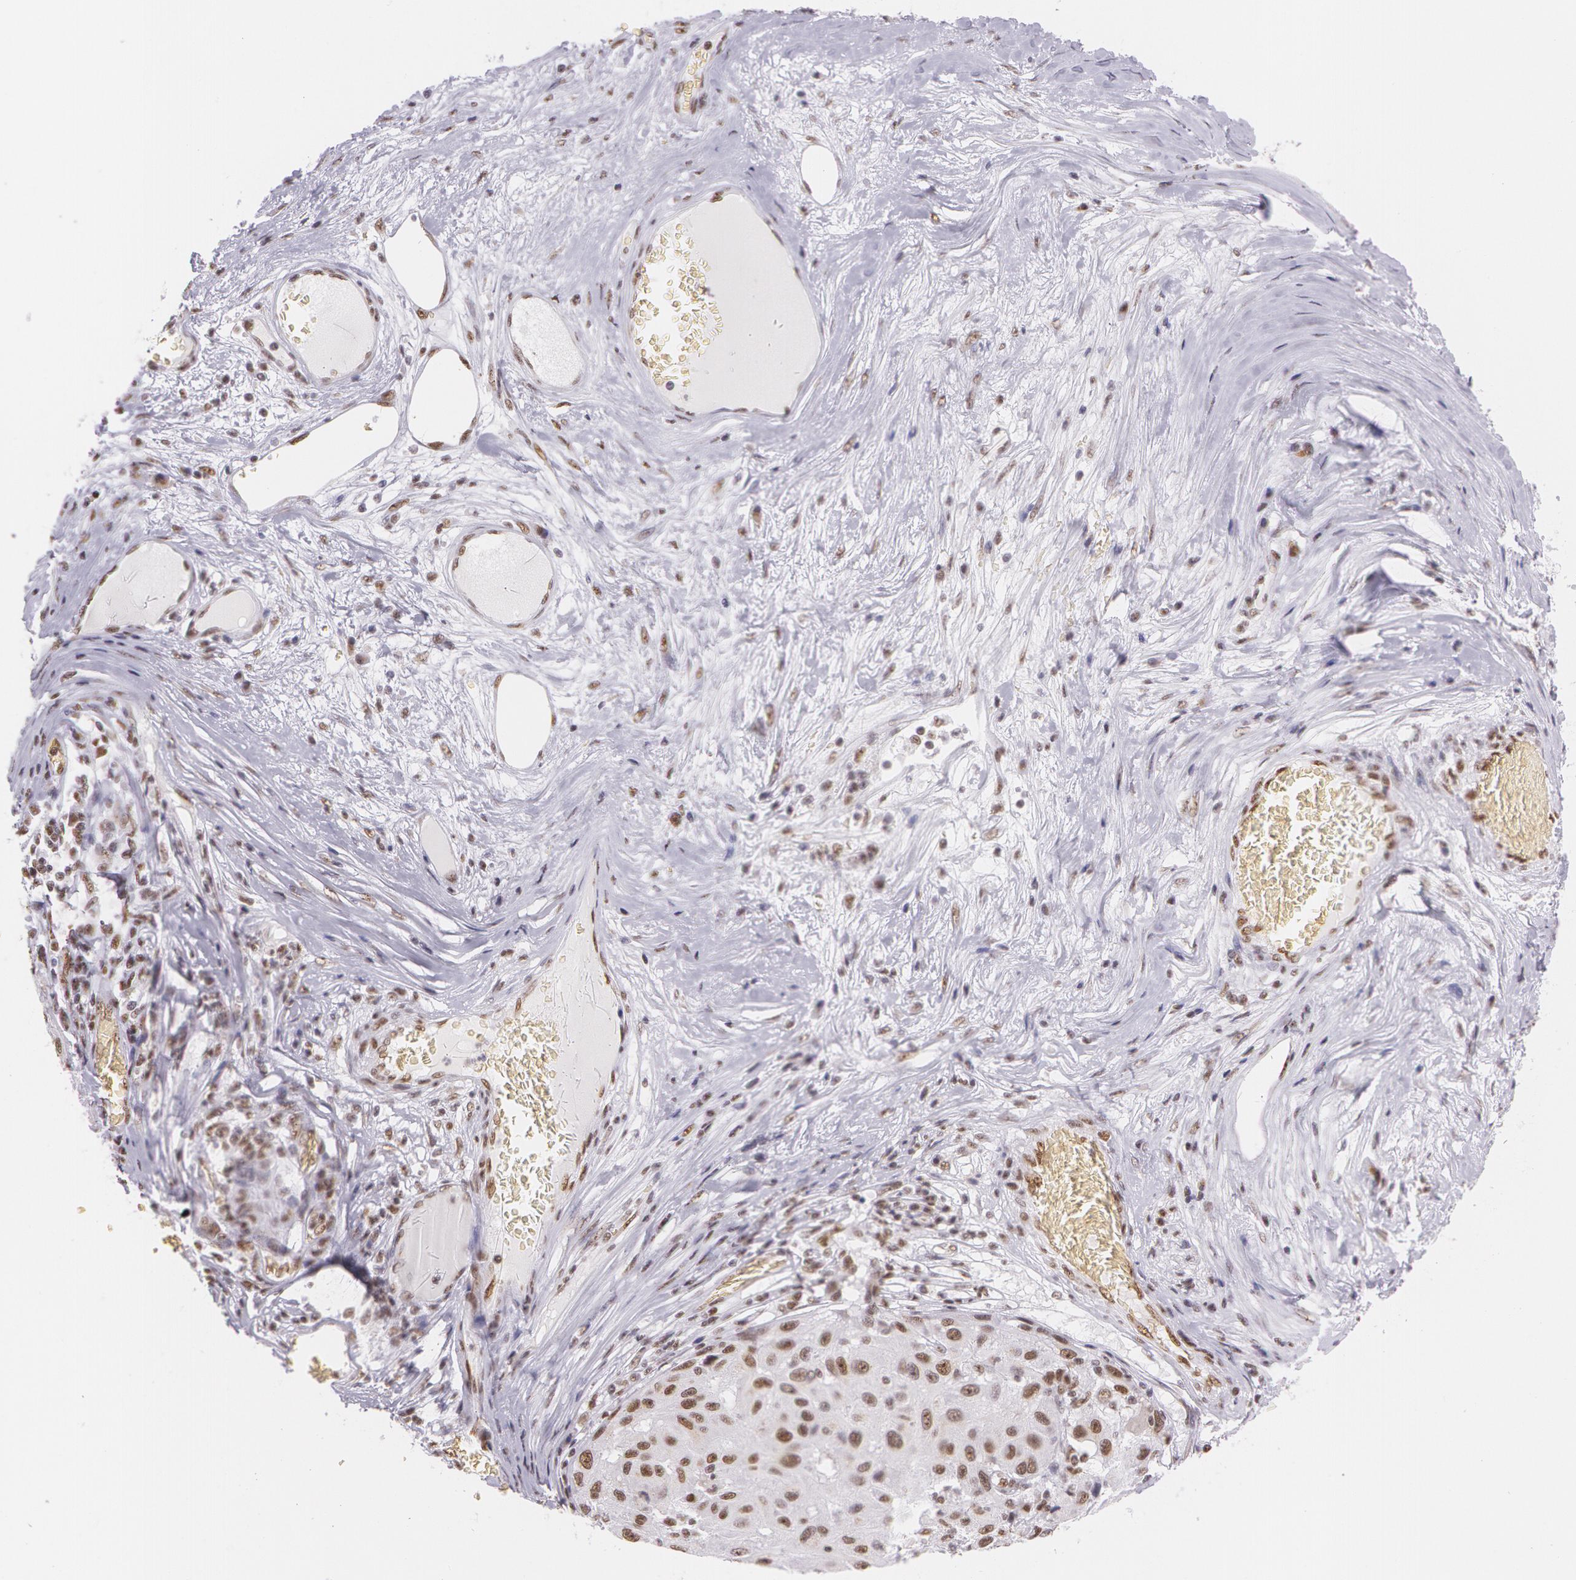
{"staining": {"intensity": "moderate", "quantity": "25%-75%", "location": "nuclear"}, "tissue": "melanoma", "cell_type": "Tumor cells", "image_type": "cancer", "snomed": [{"axis": "morphology", "description": "Malignant melanoma, NOS"}, {"axis": "topography", "description": "Skin"}], "caption": "Protein expression analysis of human malignant melanoma reveals moderate nuclear positivity in approximately 25%-75% of tumor cells. (IHC, brightfield microscopy, high magnification).", "gene": "NBN", "patient": {"sex": "female", "age": 77}}